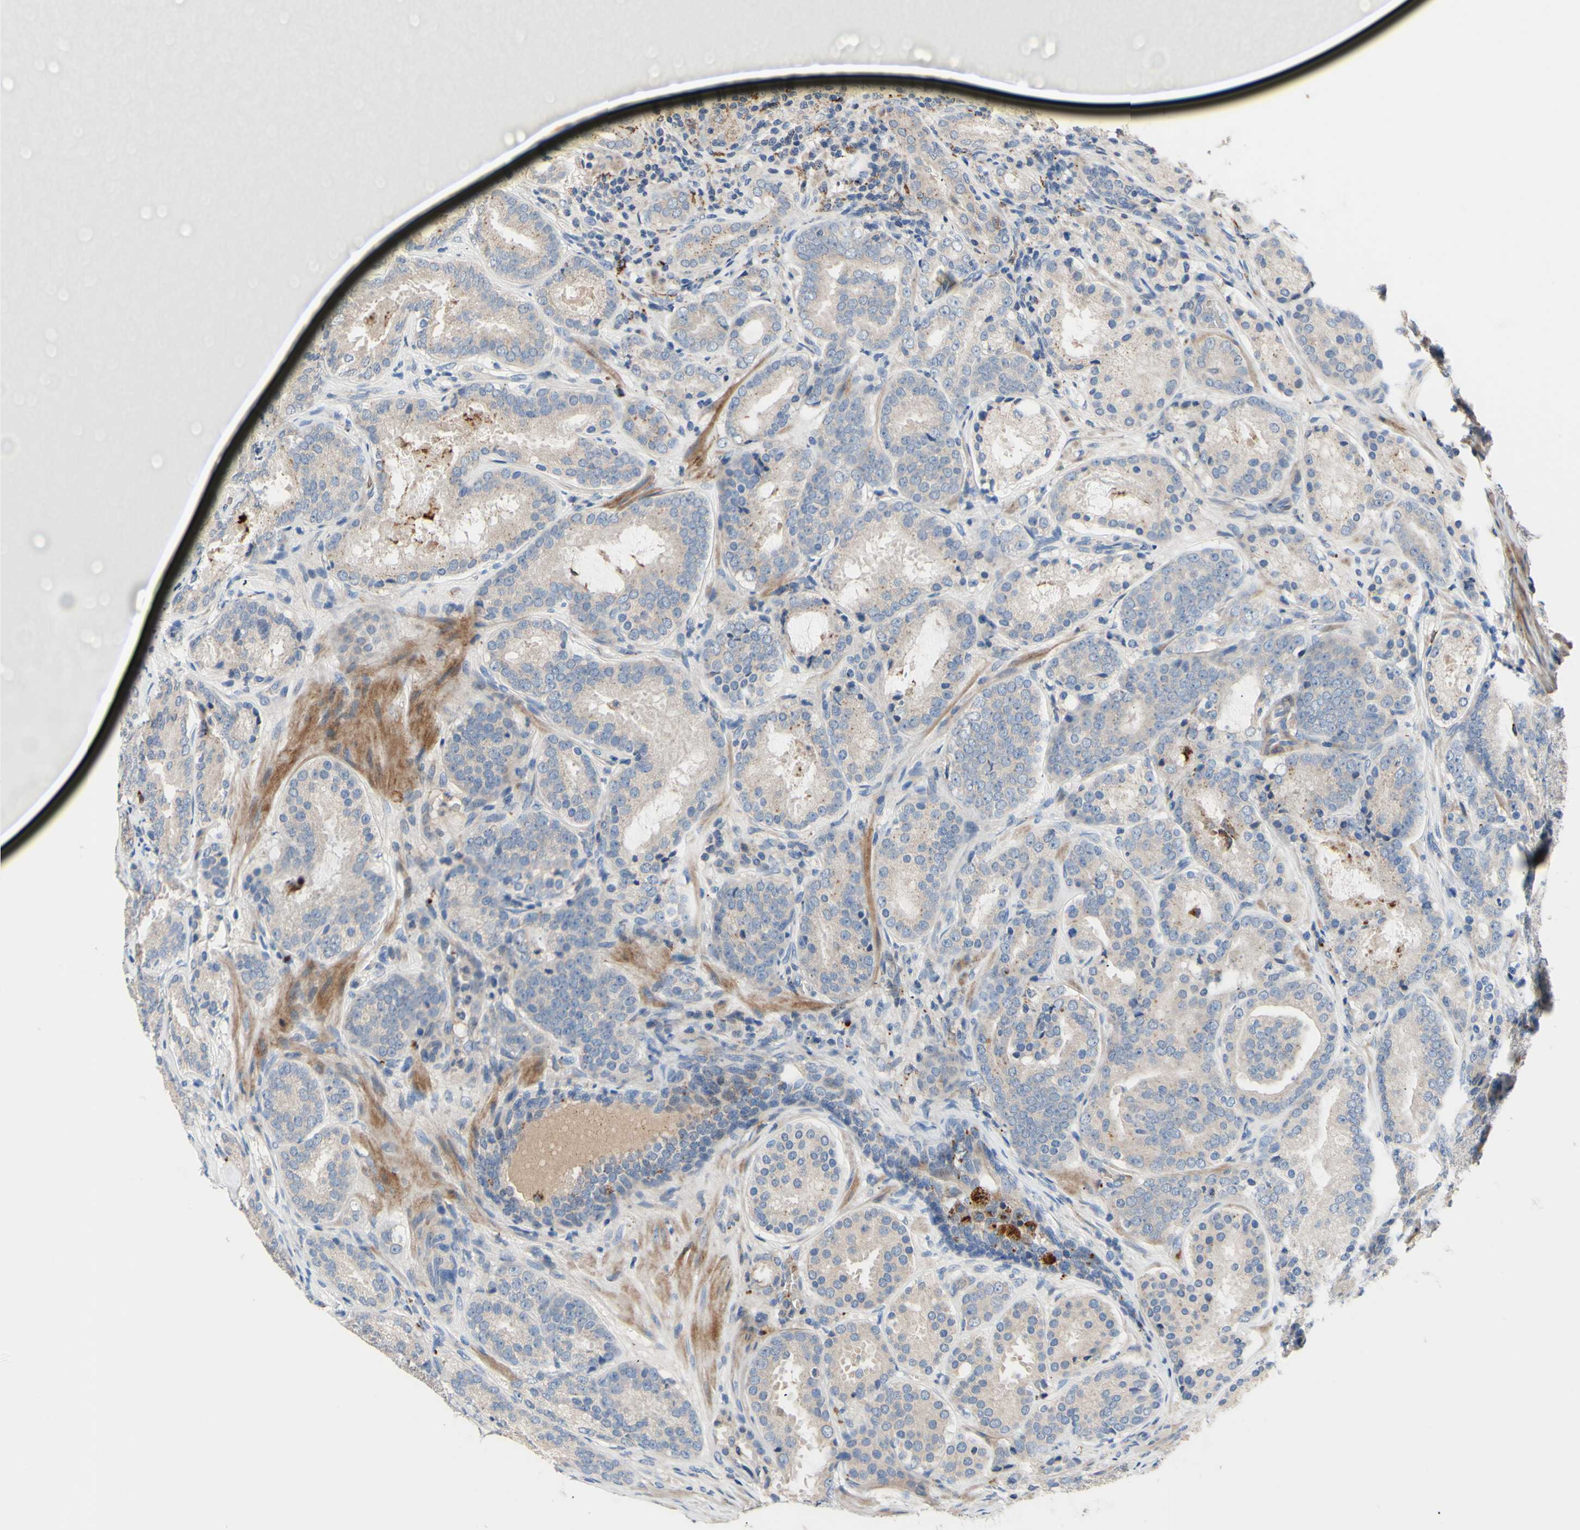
{"staining": {"intensity": "weak", "quantity": ">75%", "location": "cytoplasmic/membranous"}, "tissue": "prostate cancer", "cell_type": "Tumor cells", "image_type": "cancer", "snomed": [{"axis": "morphology", "description": "Adenocarcinoma, Low grade"}, {"axis": "topography", "description": "Prostate"}], "caption": "Protein expression analysis of prostate cancer exhibits weak cytoplasmic/membranous staining in about >75% of tumor cells.", "gene": "CDON", "patient": {"sex": "male", "age": 69}}